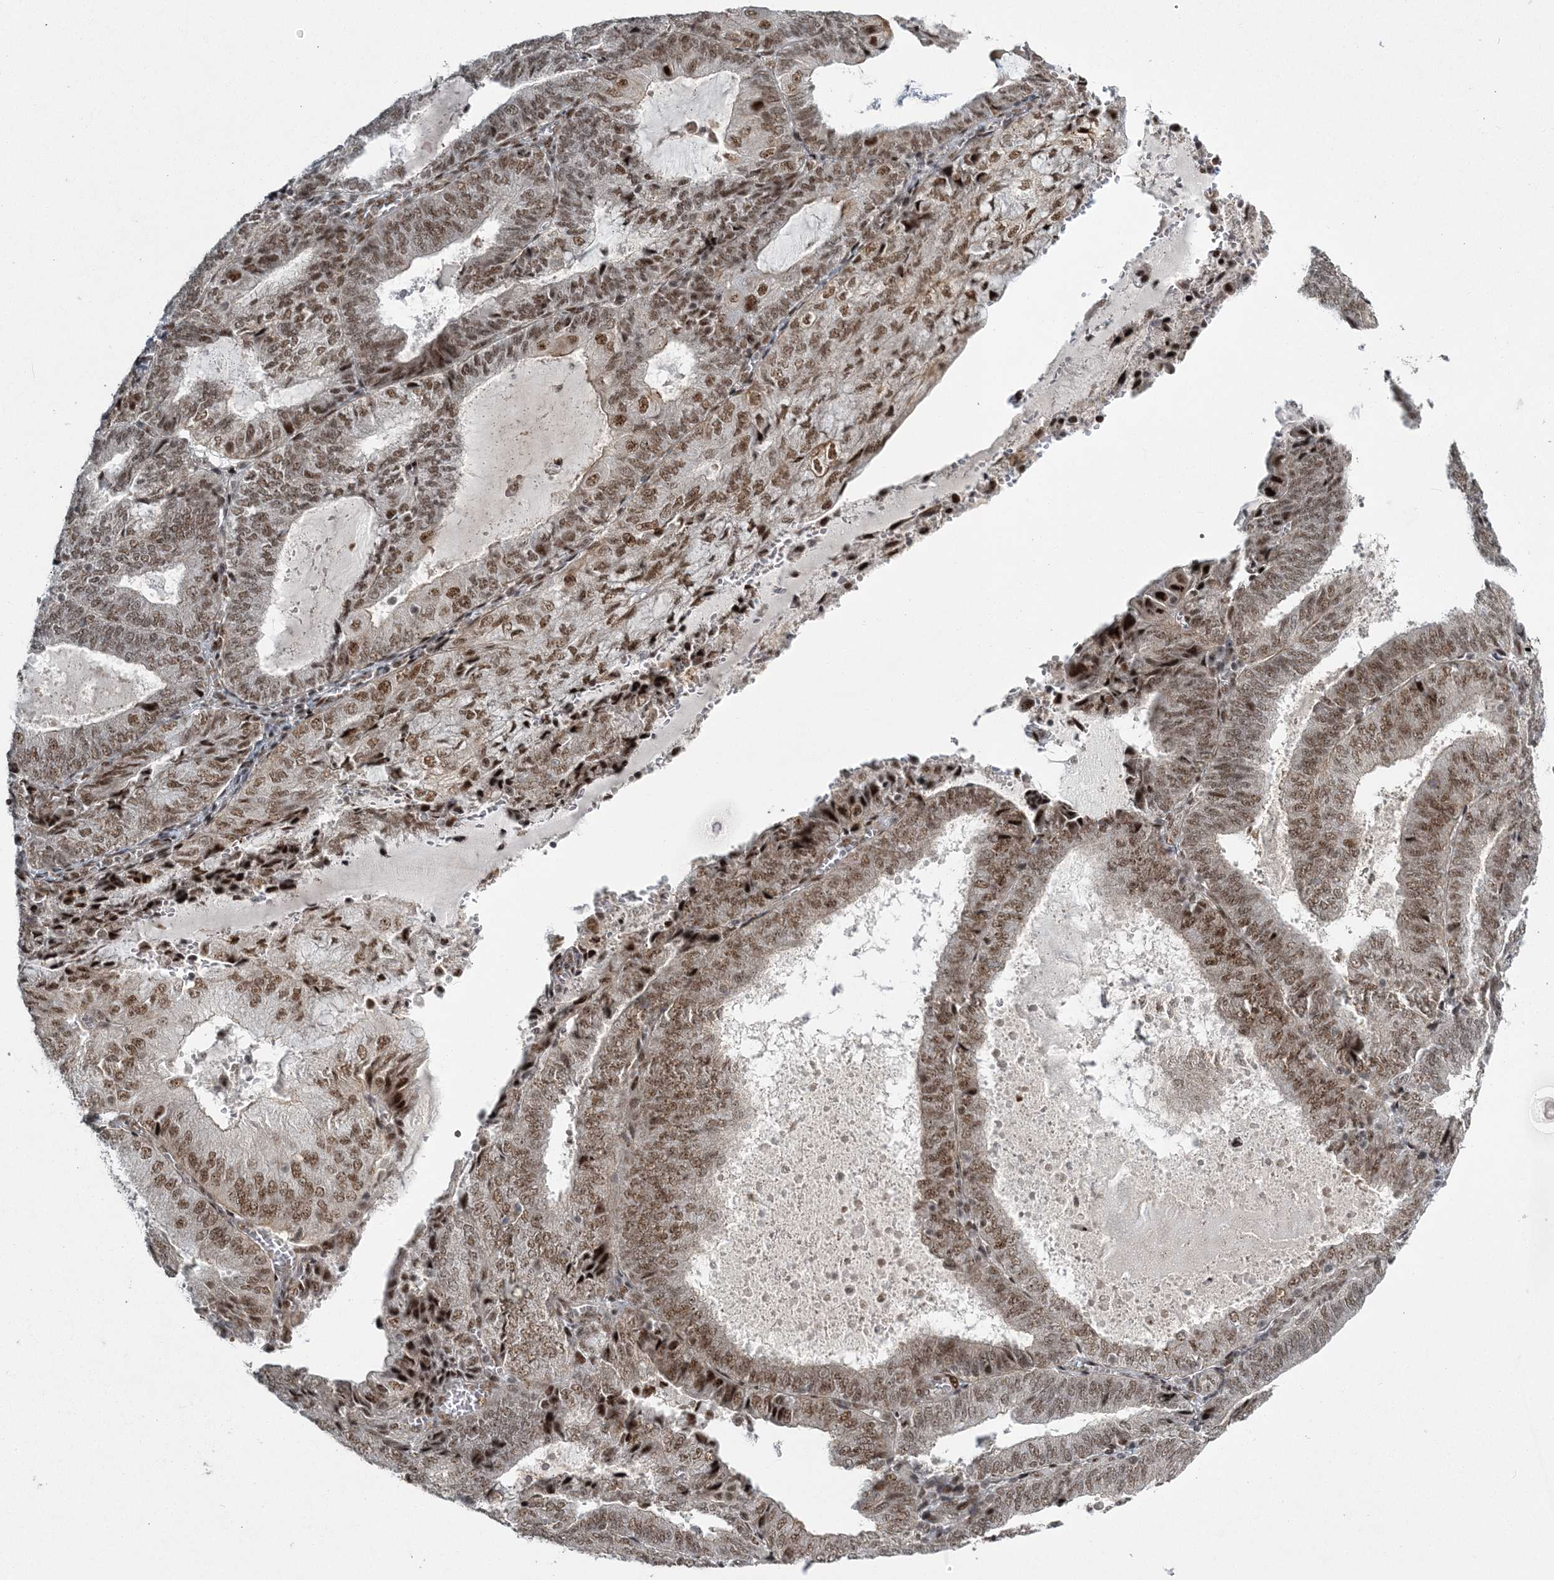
{"staining": {"intensity": "moderate", "quantity": ">75%", "location": "nuclear"}, "tissue": "endometrial cancer", "cell_type": "Tumor cells", "image_type": "cancer", "snomed": [{"axis": "morphology", "description": "Adenocarcinoma, NOS"}, {"axis": "topography", "description": "Endometrium"}], "caption": "Protein expression analysis of endometrial cancer exhibits moderate nuclear expression in approximately >75% of tumor cells. (DAB (3,3'-diaminobenzidine) = brown stain, brightfield microscopy at high magnification).", "gene": "CWC22", "patient": {"sex": "female", "age": 81}}